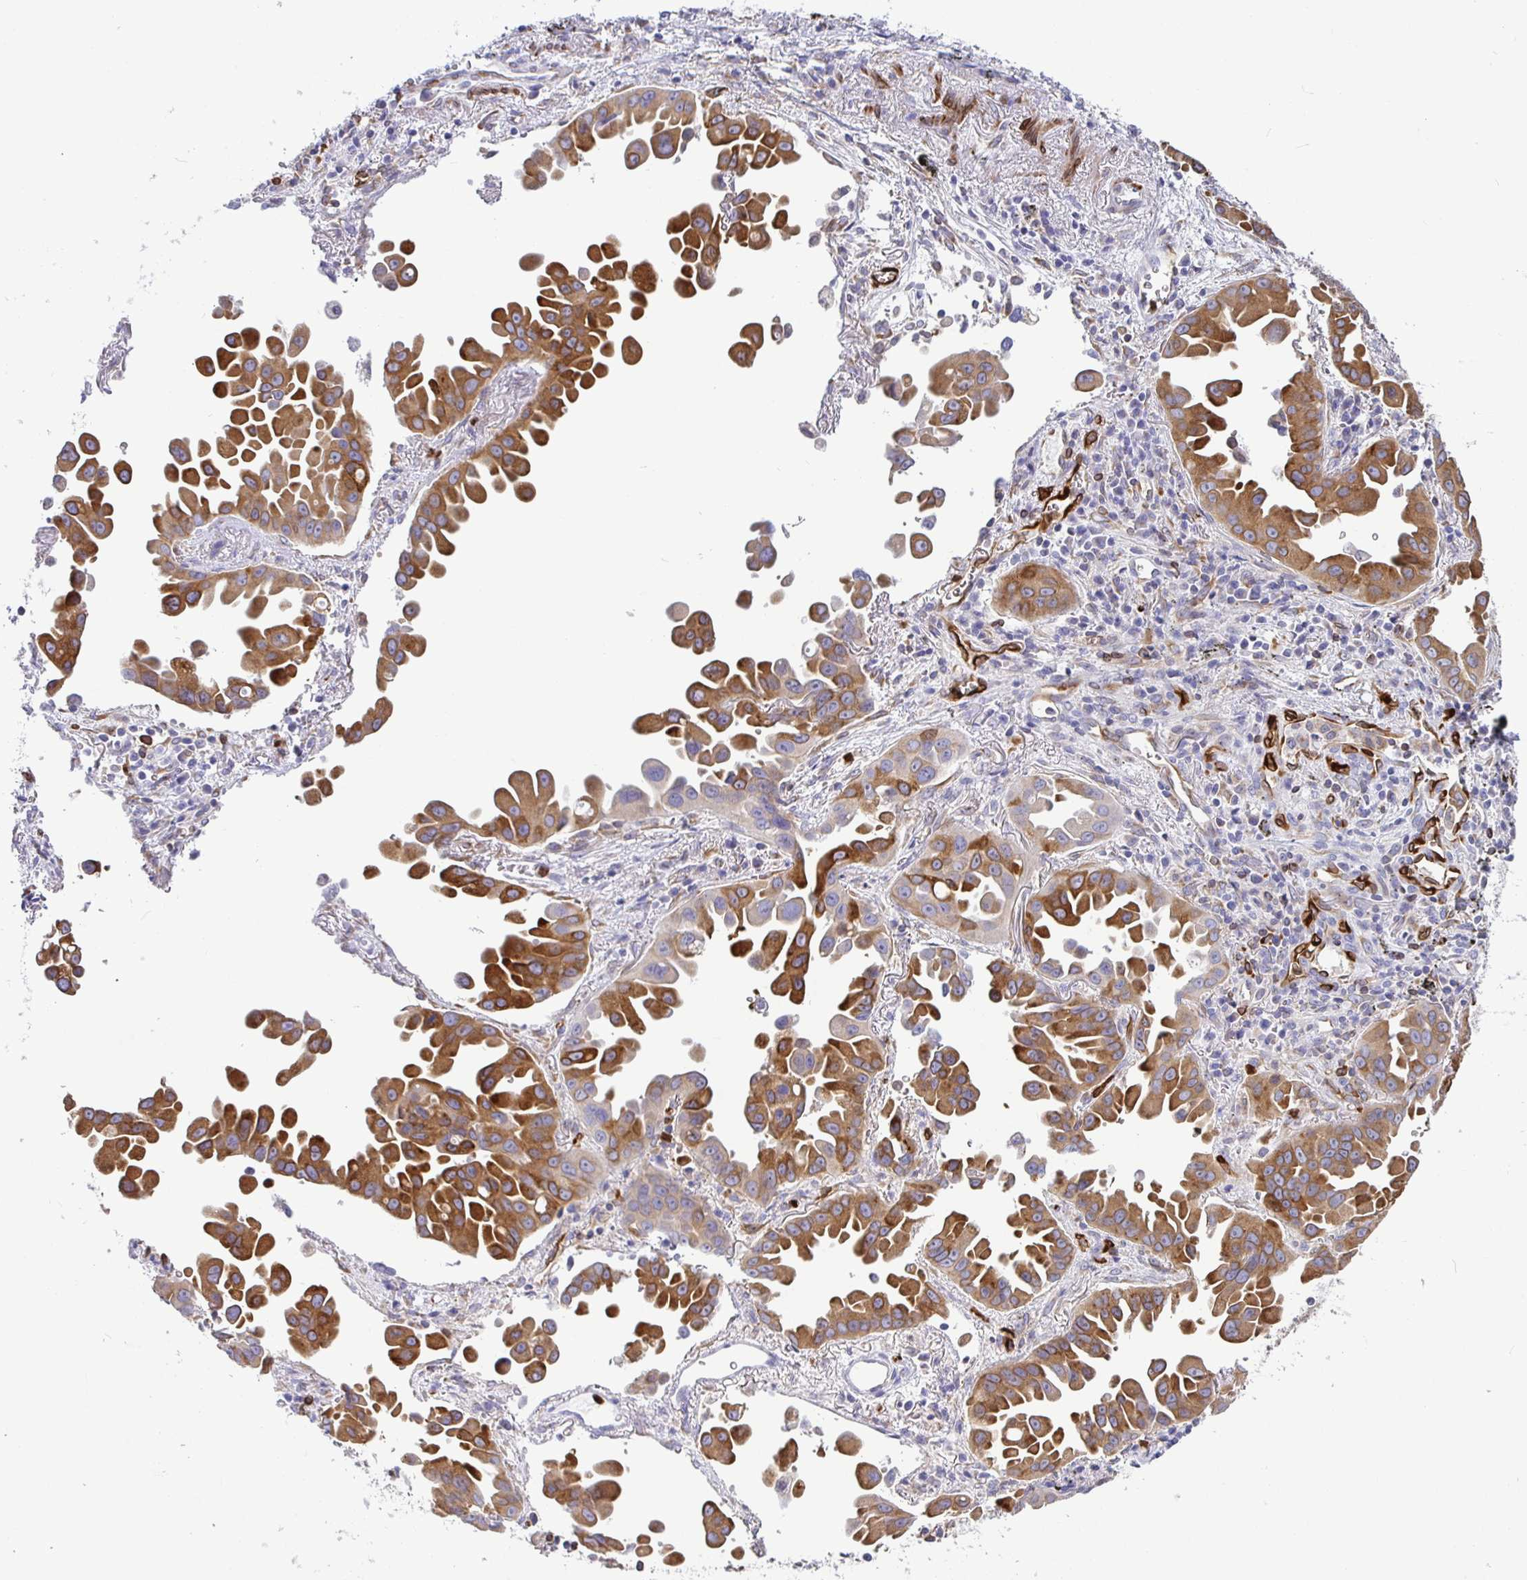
{"staining": {"intensity": "moderate", "quantity": ">75%", "location": "cytoplasmic/membranous"}, "tissue": "lung cancer", "cell_type": "Tumor cells", "image_type": "cancer", "snomed": [{"axis": "morphology", "description": "Adenocarcinoma, NOS"}, {"axis": "topography", "description": "Lung"}], "caption": "Human lung cancer stained for a protein (brown) exhibits moderate cytoplasmic/membranous positive expression in approximately >75% of tumor cells.", "gene": "TP53I11", "patient": {"sex": "male", "age": 68}}